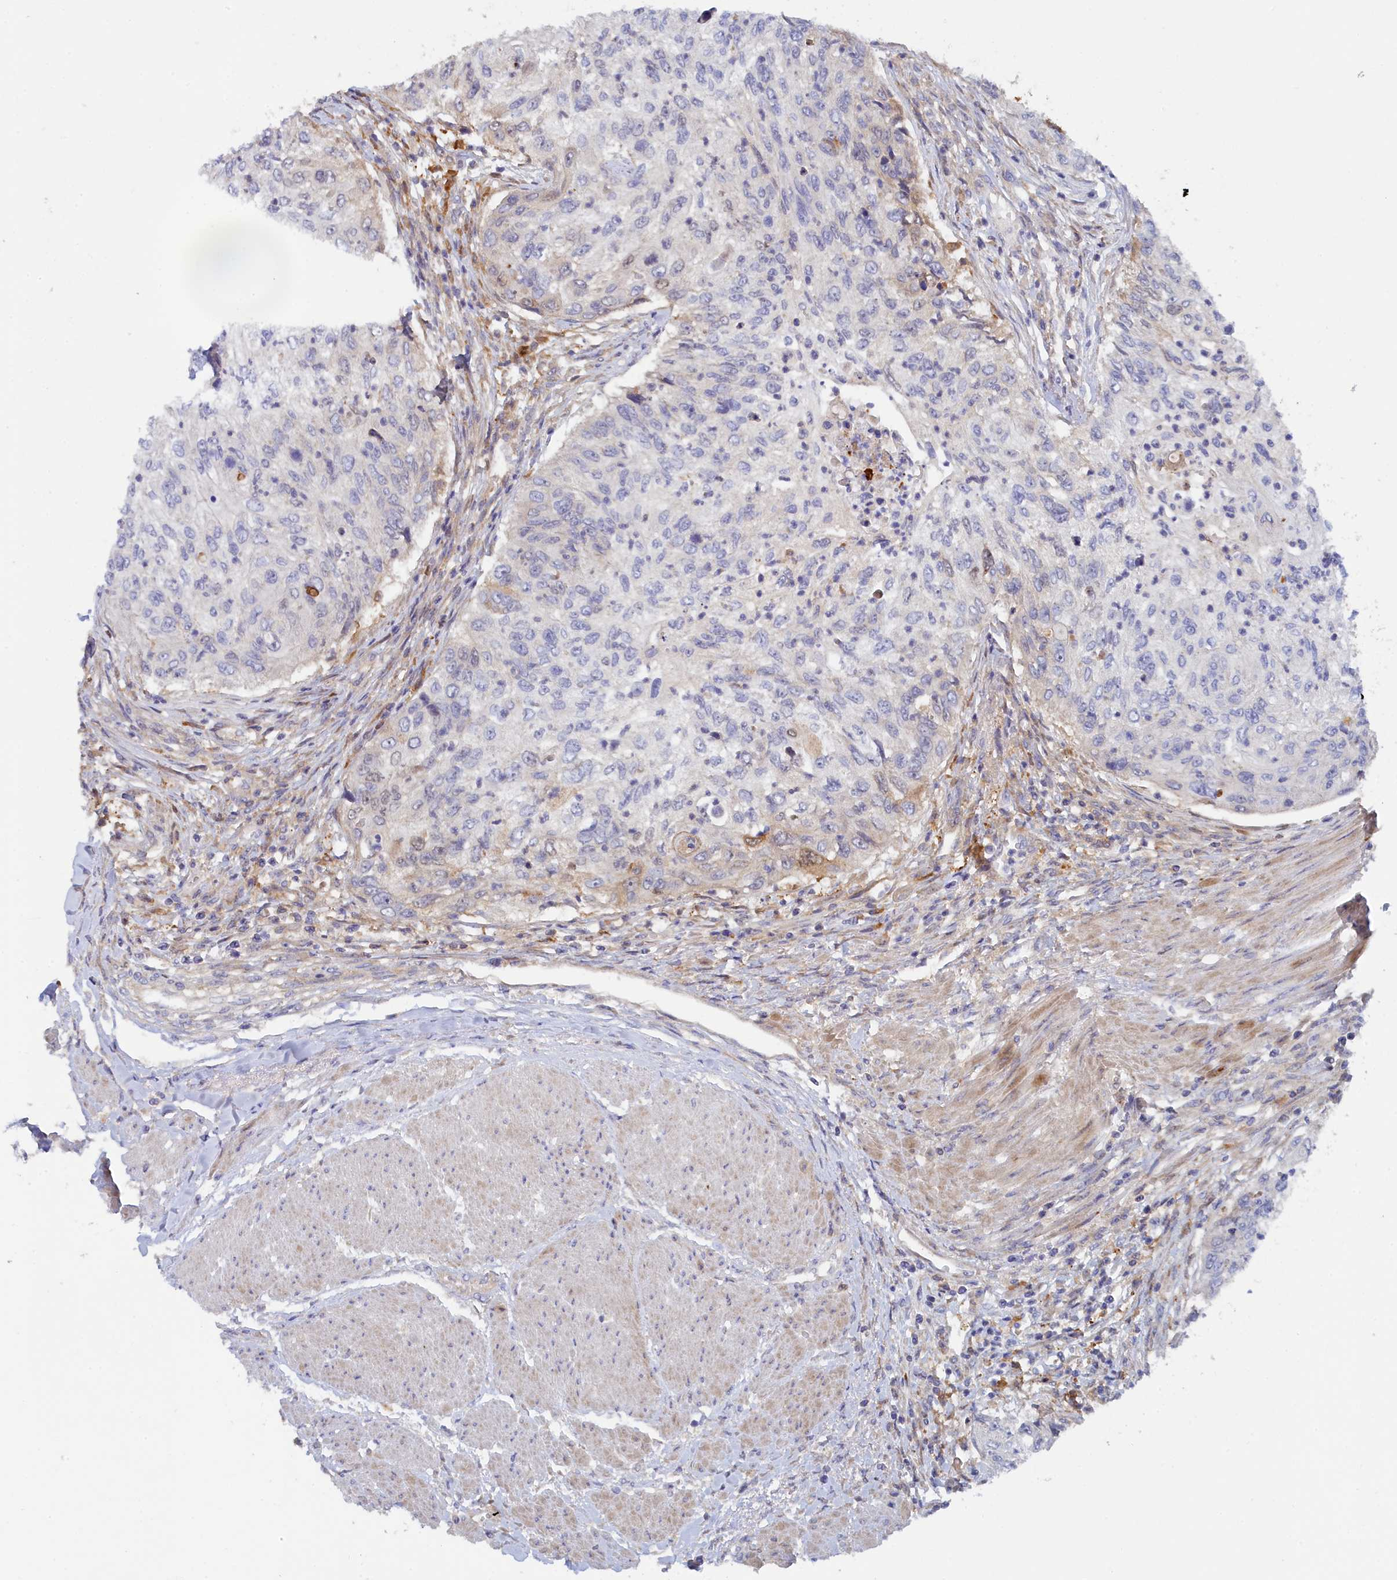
{"staining": {"intensity": "negative", "quantity": "none", "location": "none"}, "tissue": "urothelial cancer", "cell_type": "Tumor cells", "image_type": "cancer", "snomed": [{"axis": "morphology", "description": "Urothelial carcinoma, High grade"}, {"axis": "topography", "description": "Urinary bladder"}], "caption": "Immunohistochemical staining of human high-grade urothelial carcinoma reveals no significant positivity in tumor cells.", "gene": "SPATA5L1", "patient": {"sex": "female", "age": 60}}